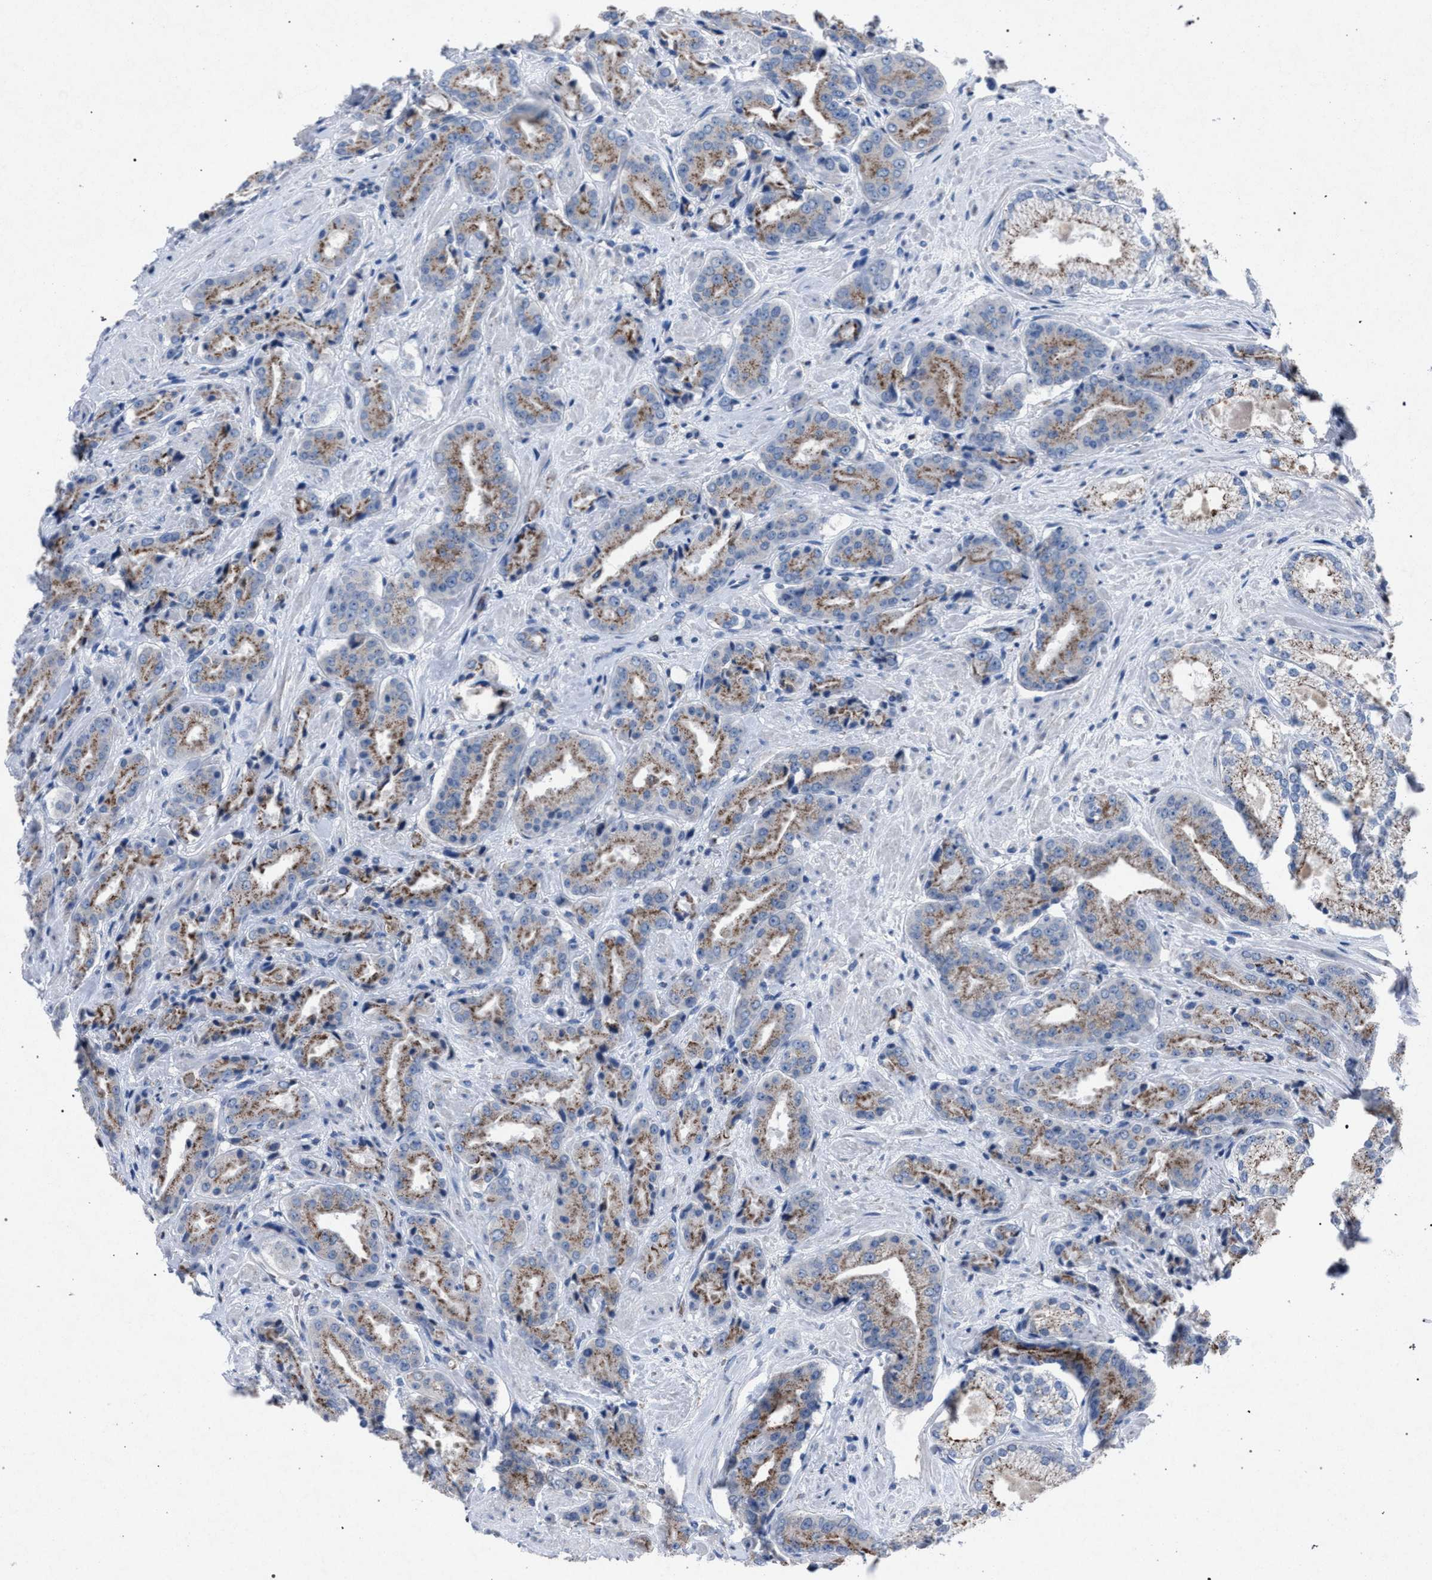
{"staining": {"intensity": "moderate", "quantity": ">75%", "location": "cytoplasmic/membranous"}, "tissue": "prostate cancer", "cell_type": "Tumor cells", "image_type": "cancer", "snomed": [{"axis": "morphology", "description": "Adenocarcinoma, High grade"}, {"axis": "topography", "description": "Prostate"}], "caption": "Brown immunohistochemical staining in human adenocarcinoma (high-grade) (prostate) reveals moderate cytoplasmic/membranous positivity in approximately >75% of tumor cells.", "gene": "HSD17B4", "patient": {"sex": "male", "age": 71}}